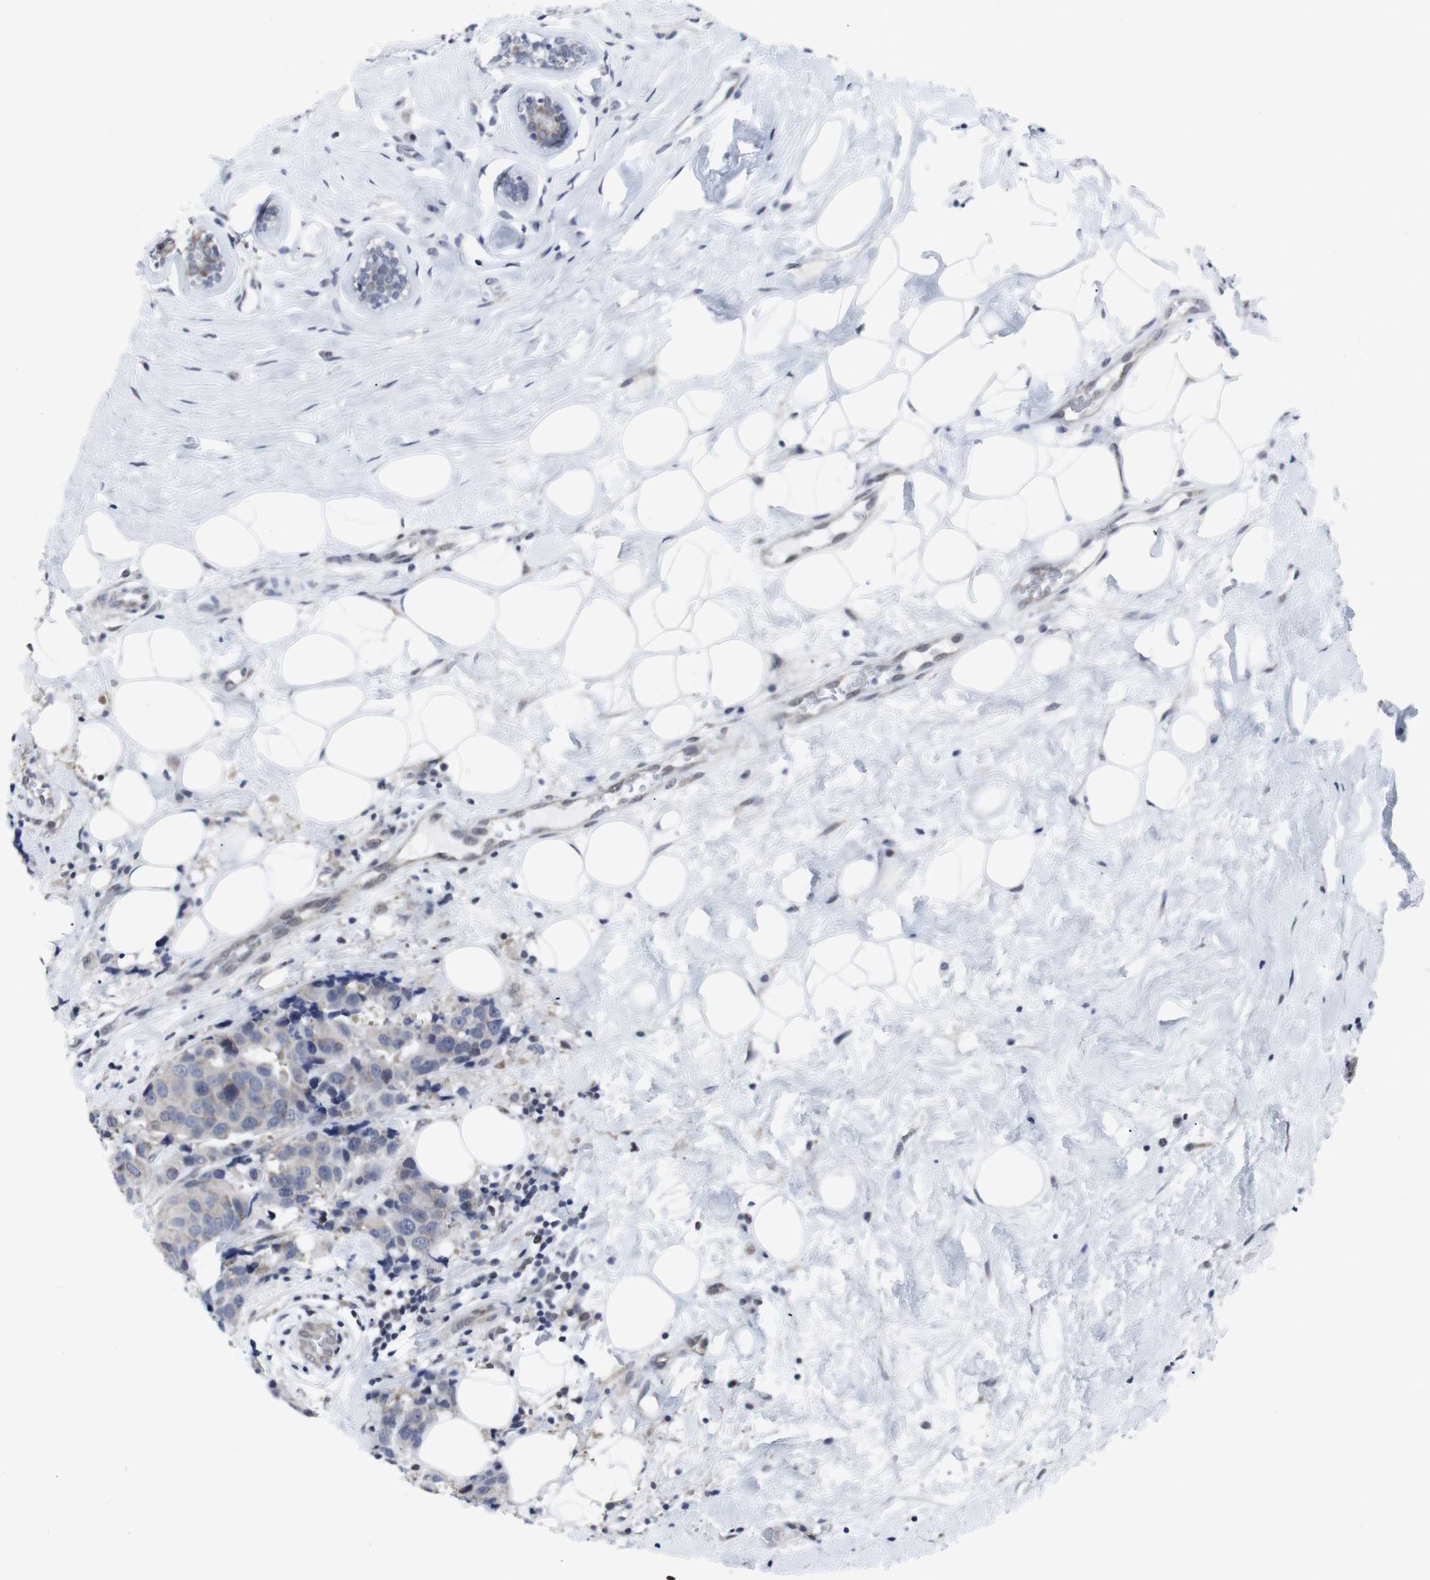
{"staining": {"intensity": "negative", "quantity": "none", "location": "none"}, "tissue": "breast cancer", "cell_type": "Tumor cells", "image_type": "cancer", "snomed": [{"axis": "morphology", "description": "Normal tissue, NOS"}, {"axis": "morphology", "description": "Duct carcinoma"}, {"axis": "topography", "description": "Breast"}], "caption": "Immunohistochemistry of breast cancer (intraductal carcinoma) exhibits no expression in tumor cells. (Brightfield microscopy of DAB immunohistochemistry (IHC) at high magnification).", "gene": "GEMIN2", "patient": {"sex": "female", "age": 39}}